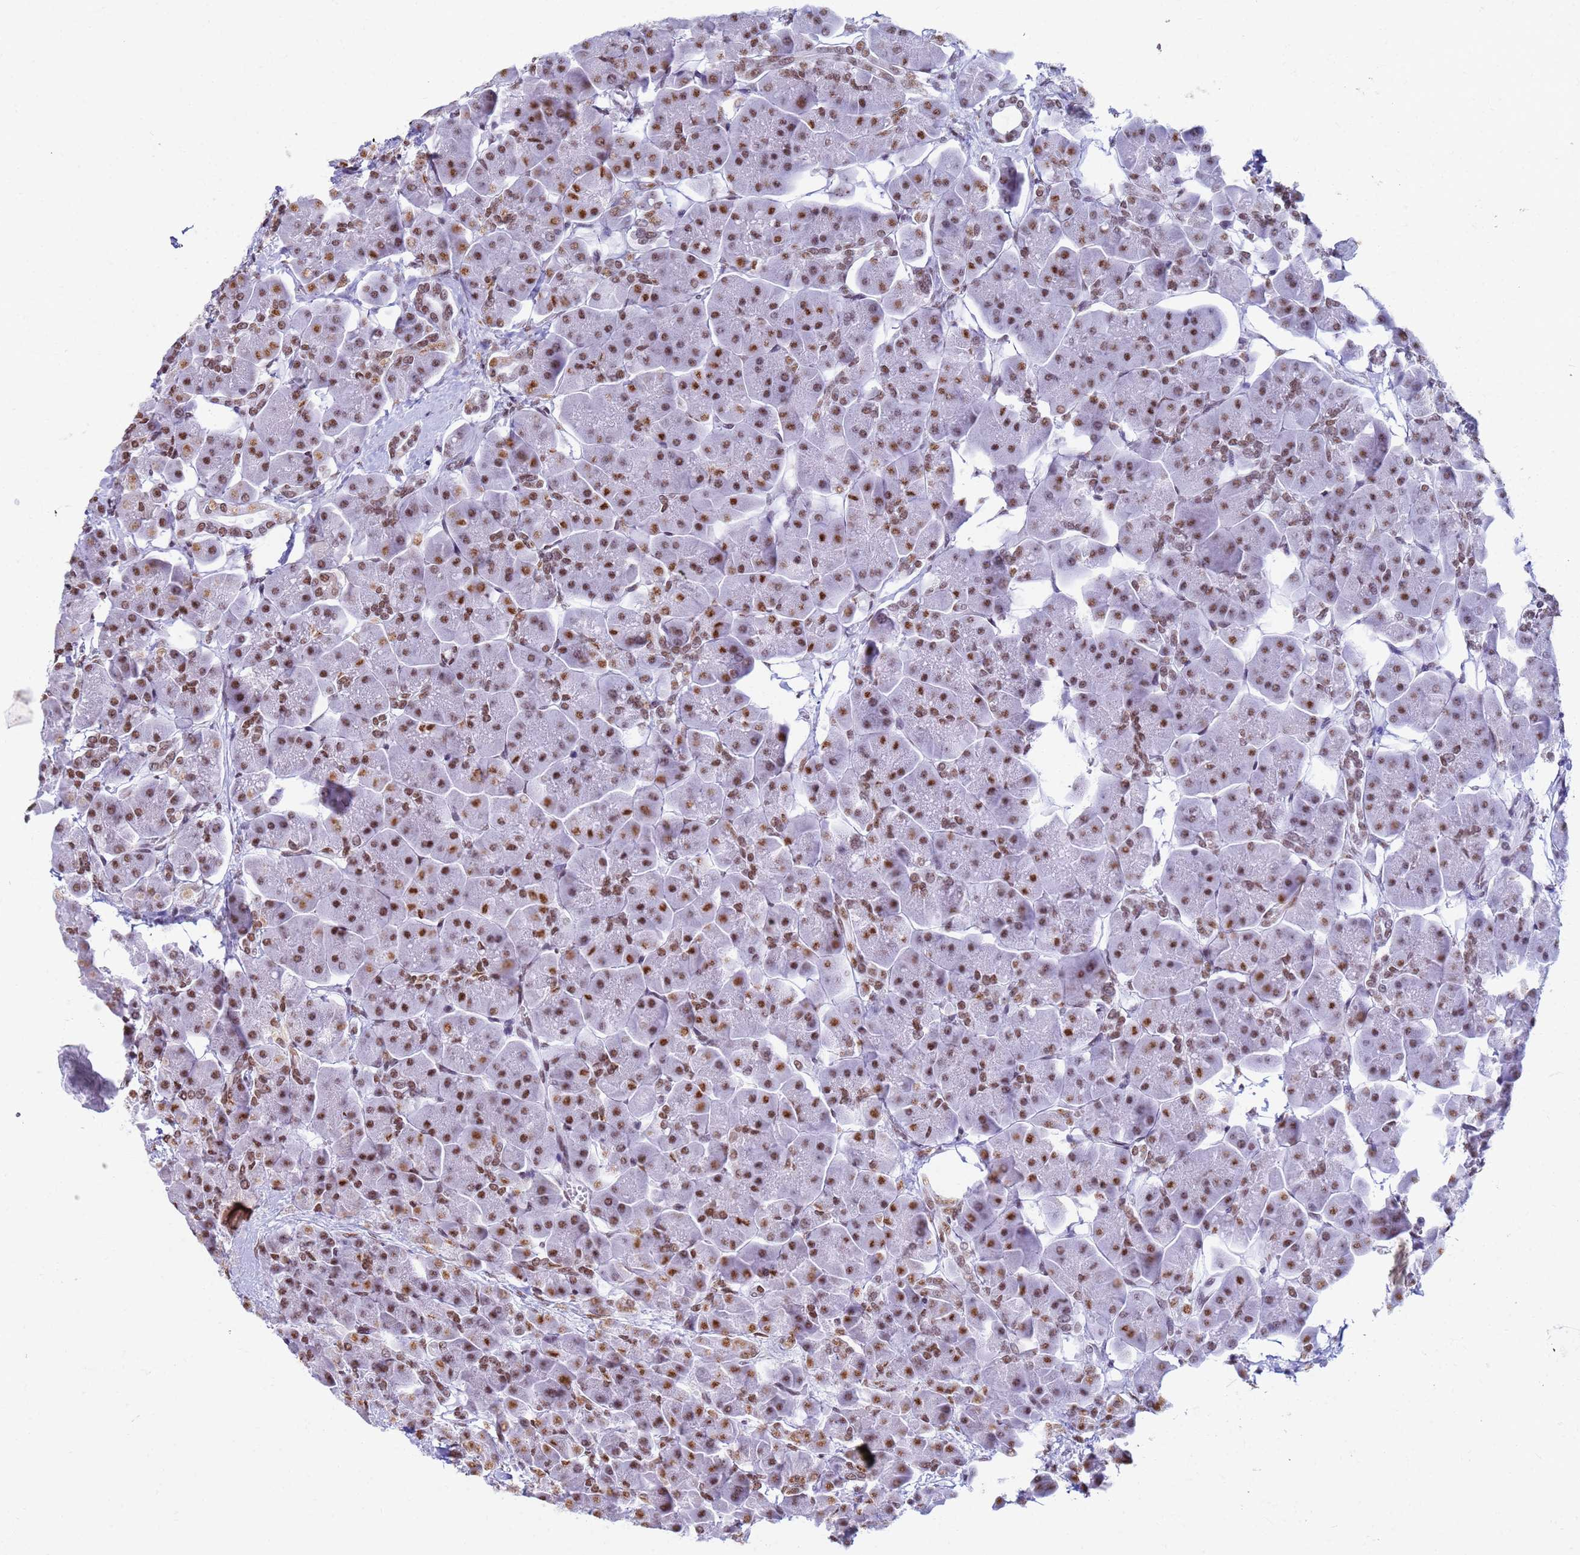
{"staining": {"intensity": "moderate", "quantity": ">75%", "location": "nuclear"}, "tissue": "pancreas", "cell_type": "Exocrine glandular cells", "image_type": "normal", "snomed": [{"axis": "morphology", "description": "Normal tissue, NOS"}, {"axis": "topography", "description": "Pancreas"}], "caption": "IHC of benign pancreas displays medium levels of moderate nuclear expression in approximately >75% of exocrine glandular cells. (IHC, brightfield microscopy, high magnification).", "gene": "FAM170B", "patient": {"sex": "male", "age": 66}}